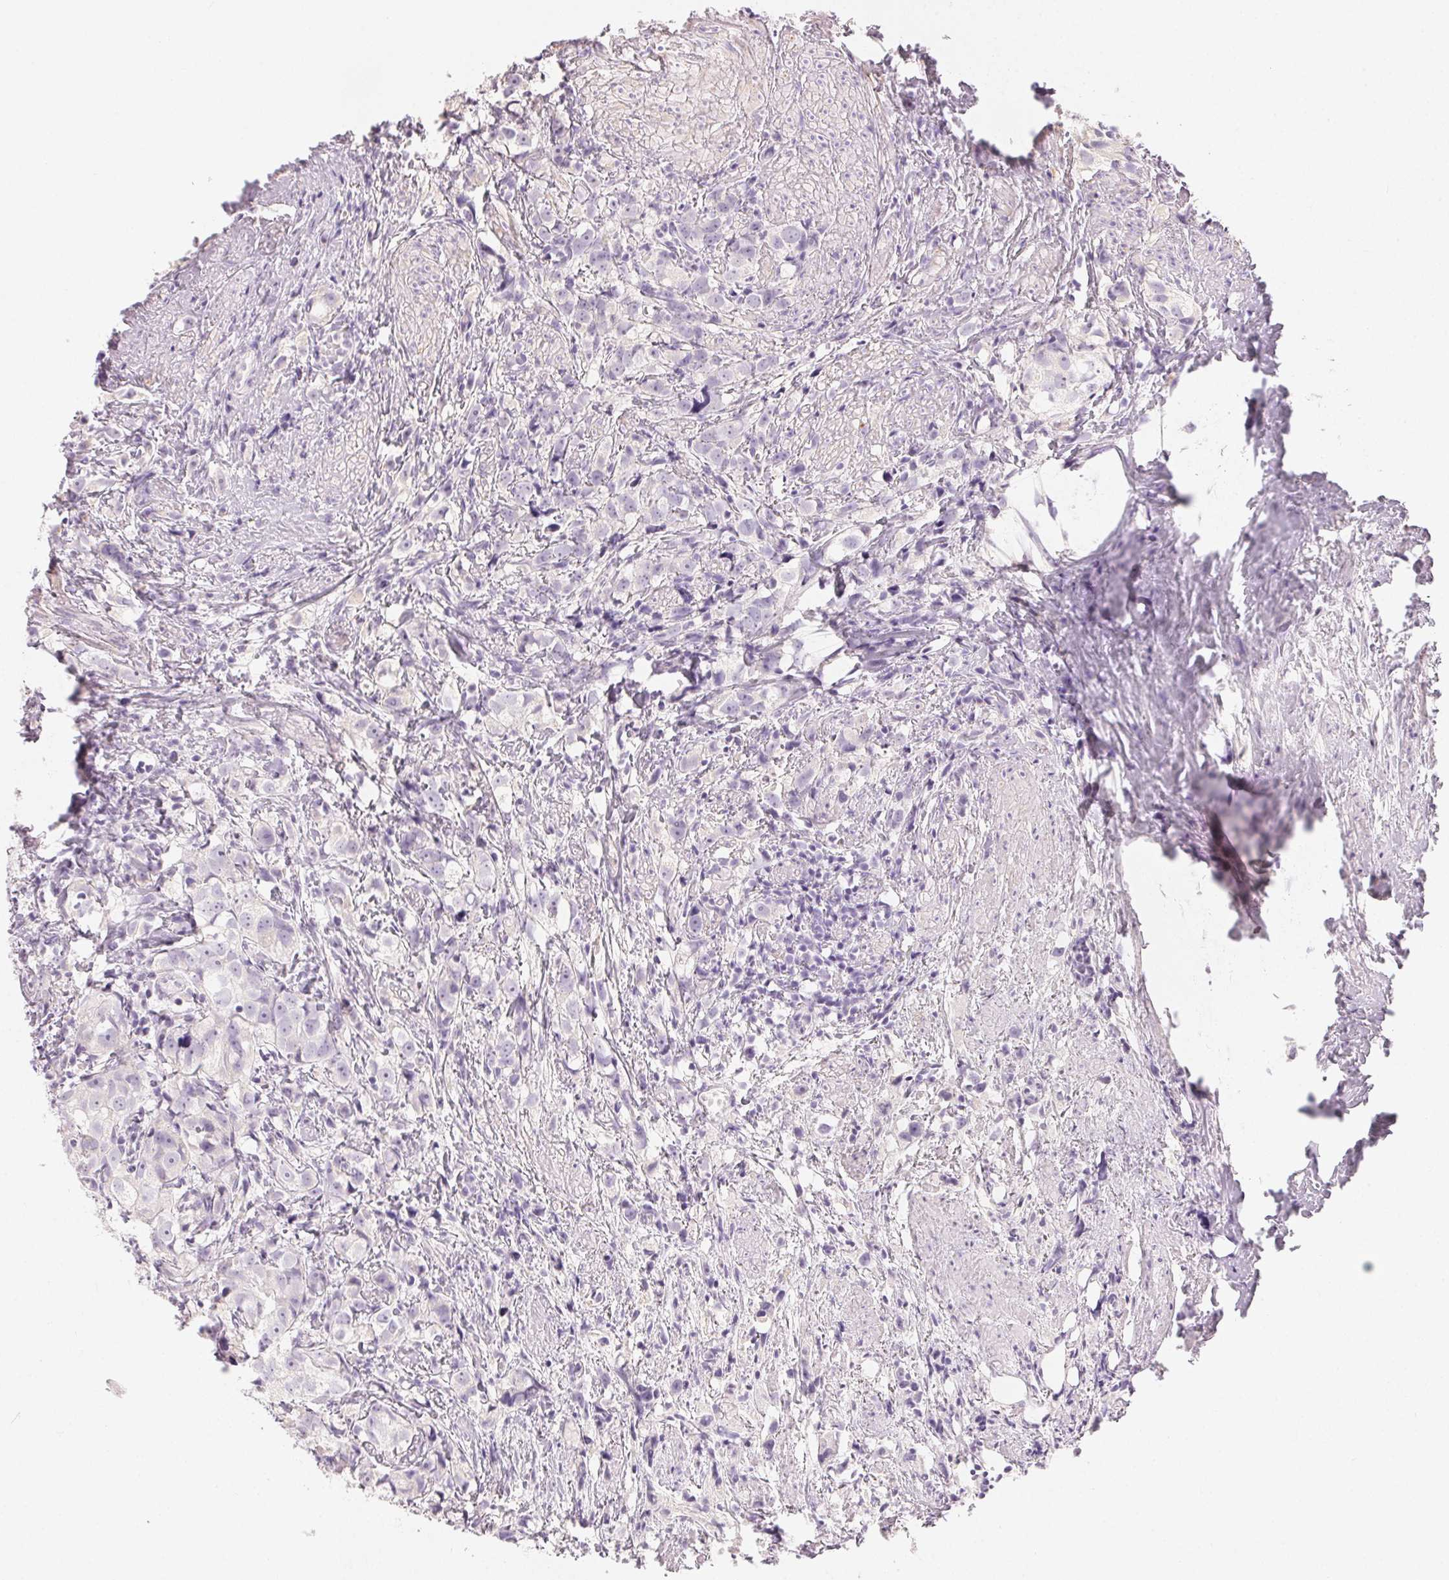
{"staining": {"intensity": "negative", "quantity": "none", "location": "none"}, "tissue": "prostate cancer", "cell_type": "Tumor cells", "image_type": "cancer", "snomed": [{"axis": "morphology", "description": "Adenocarcinoma, High grade"}, {"axis": "topography", "description": "Prostate"}], "caption": "IHC histopathology image of human high-grade adenocarcinoma (prostate) stained for a protein (brown), which reveals no staining in tumor cells.", "gene": "MIOX", "patient": {"sex": "male", "age": 68}}